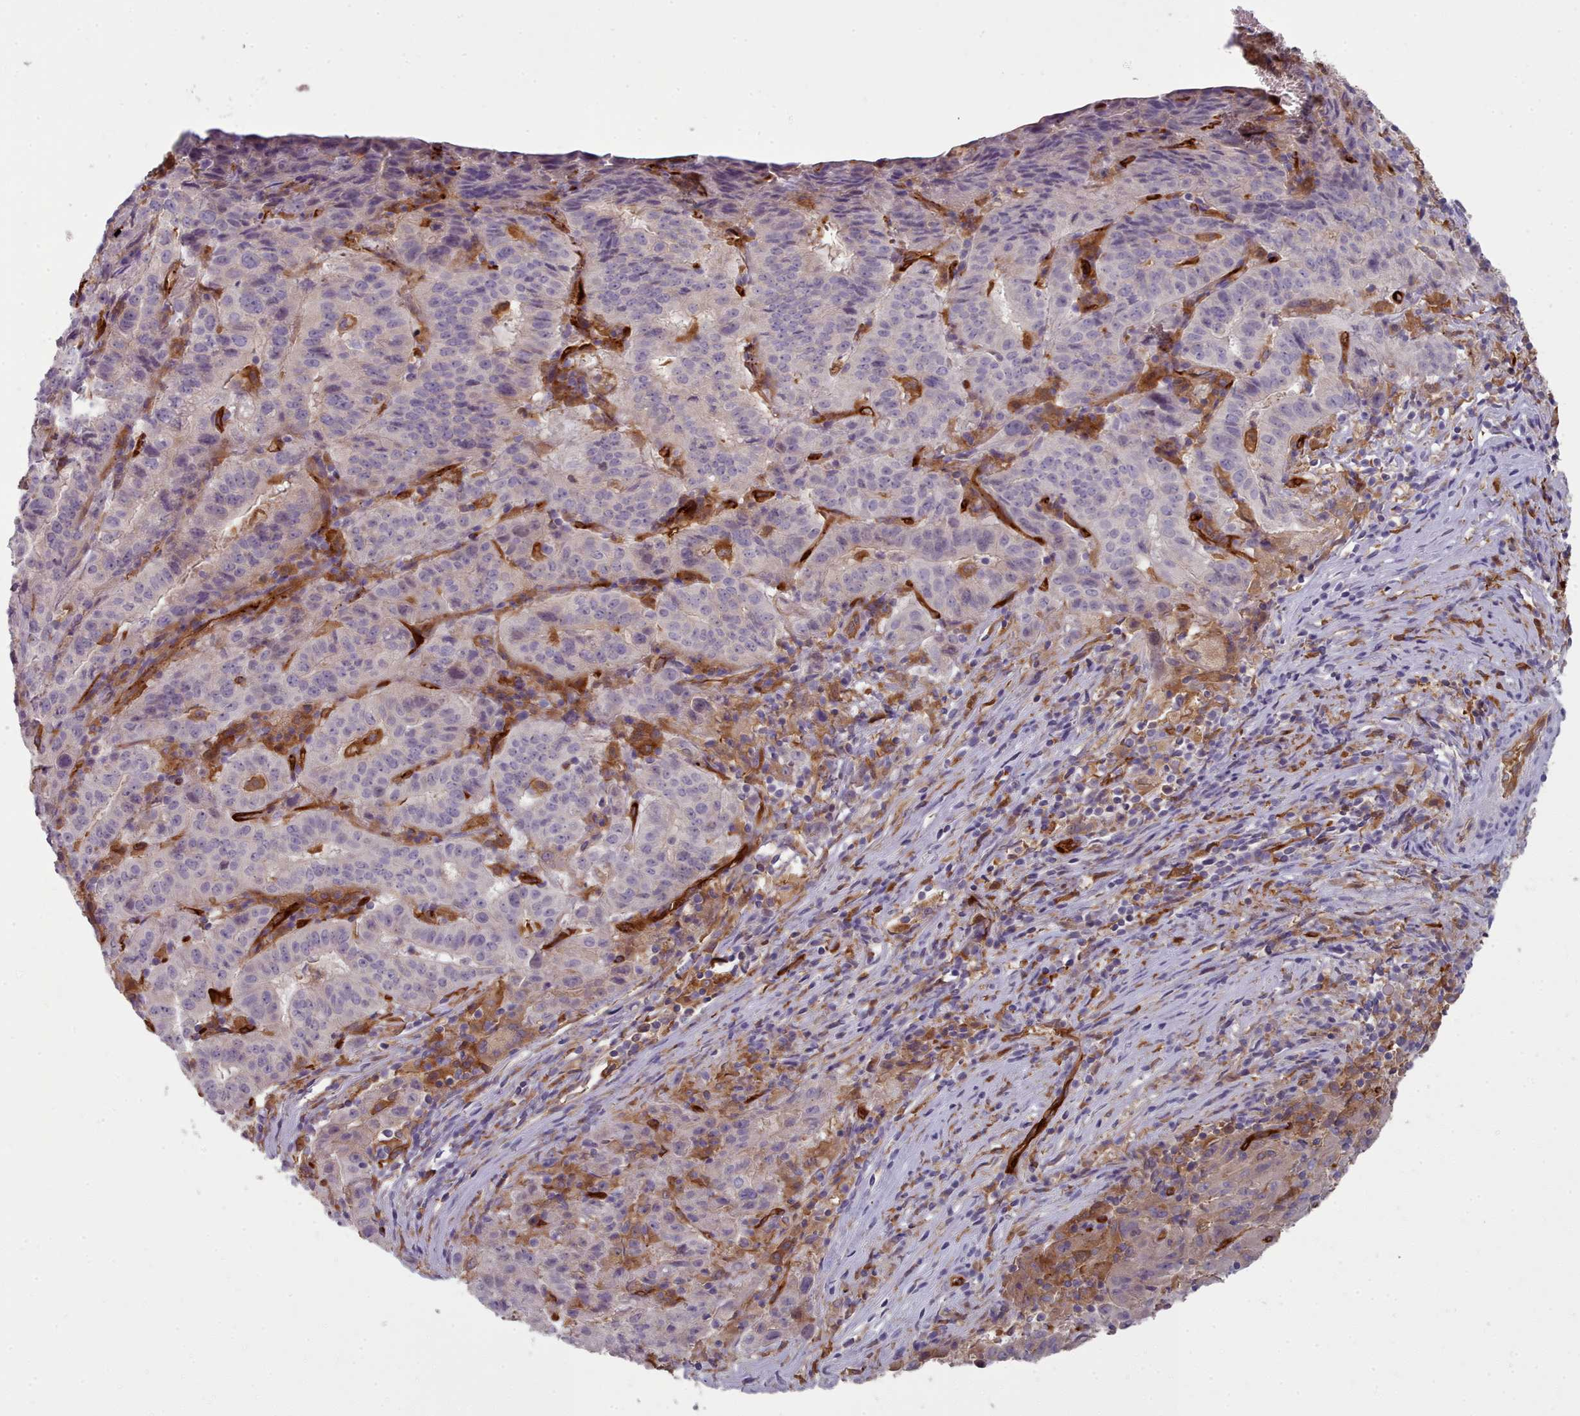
{"staining": {"intensity": "negative", "quantity": "none", "location": "none"}, "tissue": "pancreatic cancer", "cell_type": "Tumor cells", "image_type": "cancer", "snomed": [{"axis": "morphology", "description": "Adenocarcinoma, NOS"}, {"axis": "topography", "description": "Pancreas"}], "caption": "Immunohistochemistry image of neoplastic tissue: pancreatic cancer (adenocarcinoma) stained with DAB demonstrates no significant protein expression in tumor cells.", "gene": "CD300LF", "patient": {"sex": "male", "age": 63}}